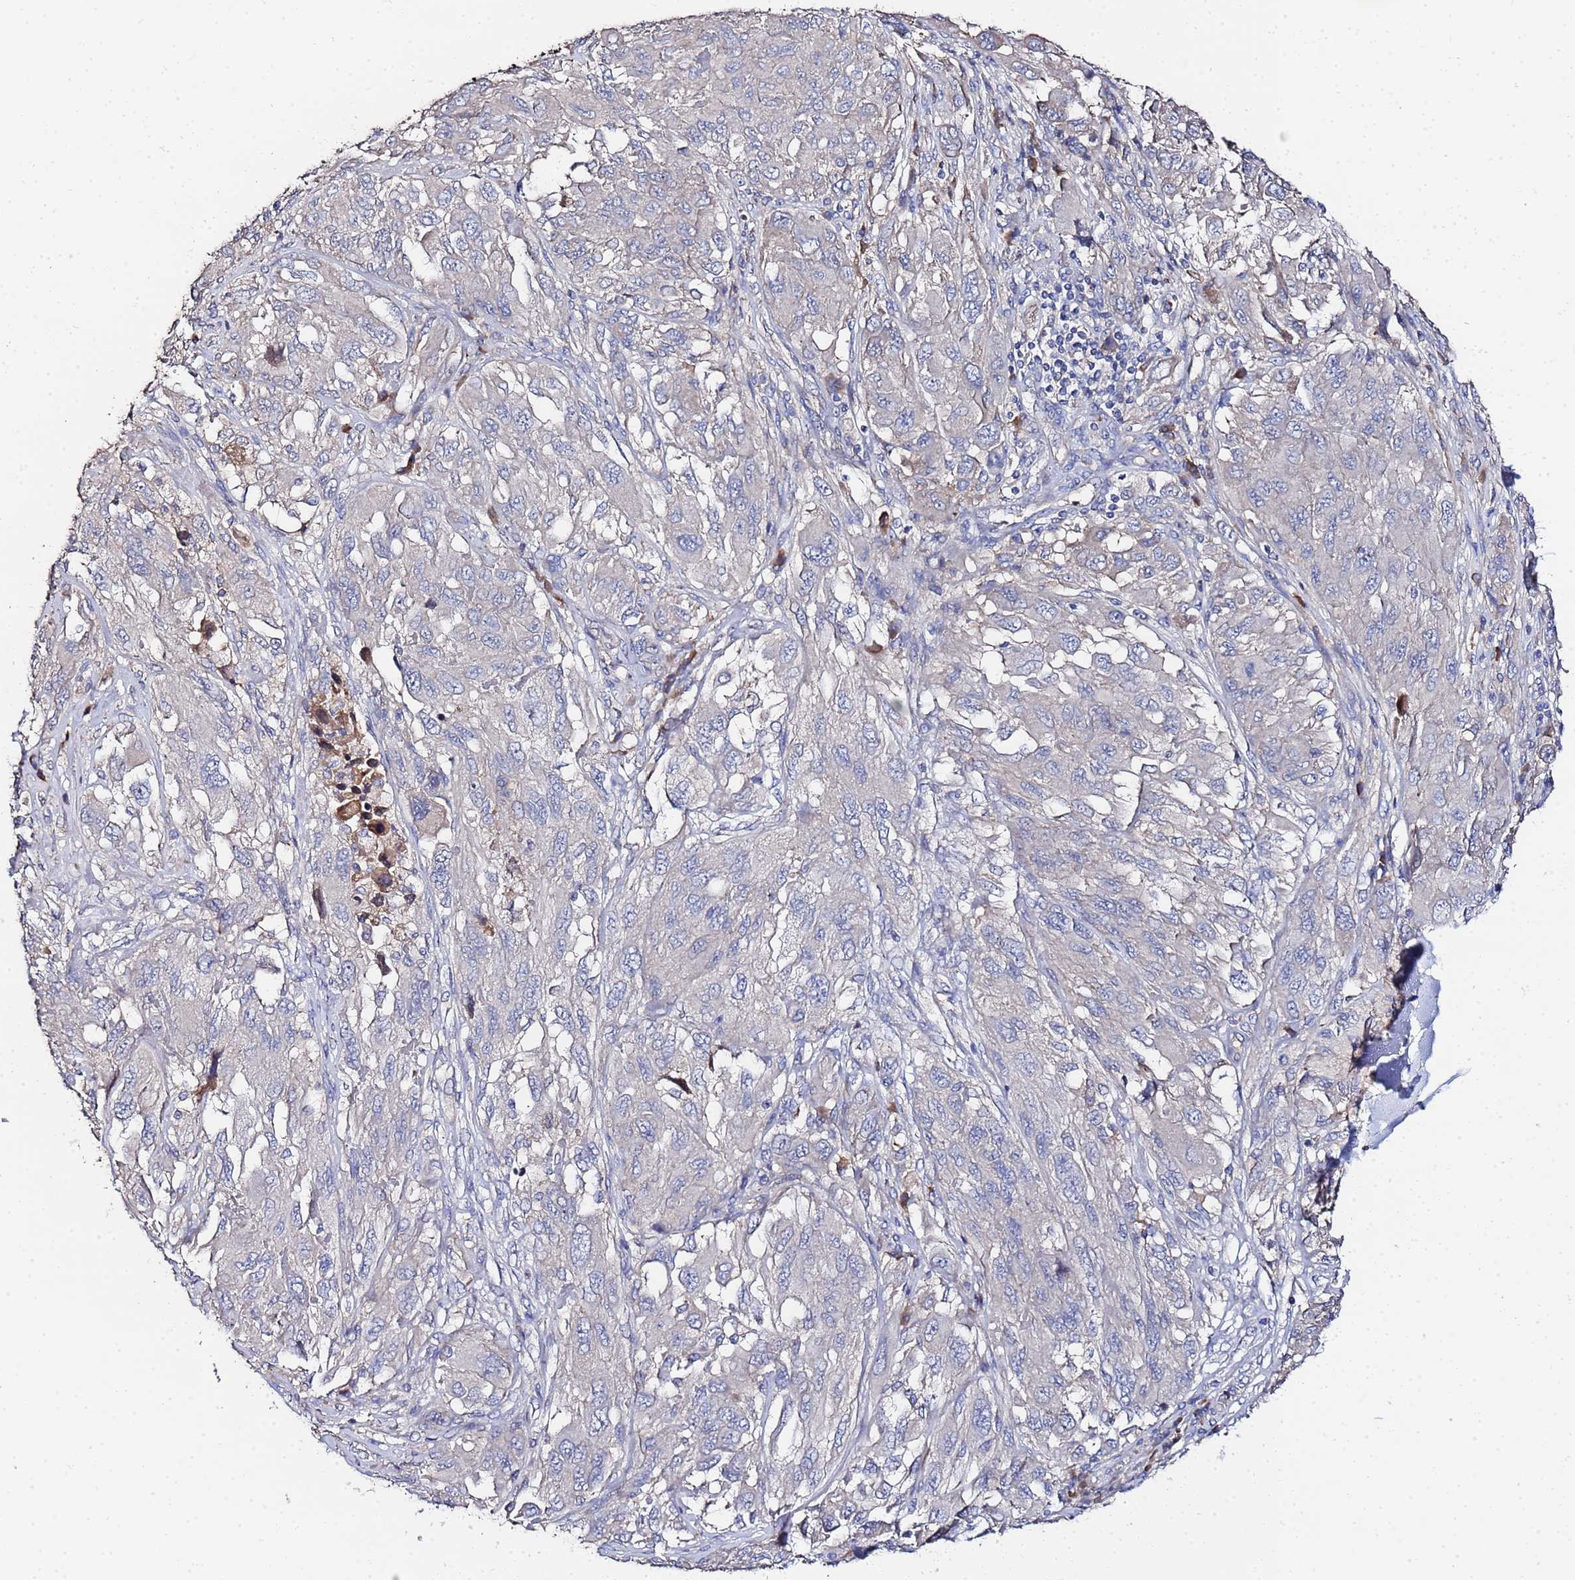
{"staining": {"intensity": "negative", "quantity": "none", "location": "none"}, "tissue": "melanoma", "cell_type": "Tumor cells", "image_type": "cancer", "snomed": [{"axis": "morphology", "description": "Malignant melanoma, NOS"}, {"axis": "topography", "description": "Skin"}], "caption": "This is an IHC image of melanoma. There is no positivity in tumor cells.", "gene": "TCP10L", "patient": {"sex": "female", "age": 91}}